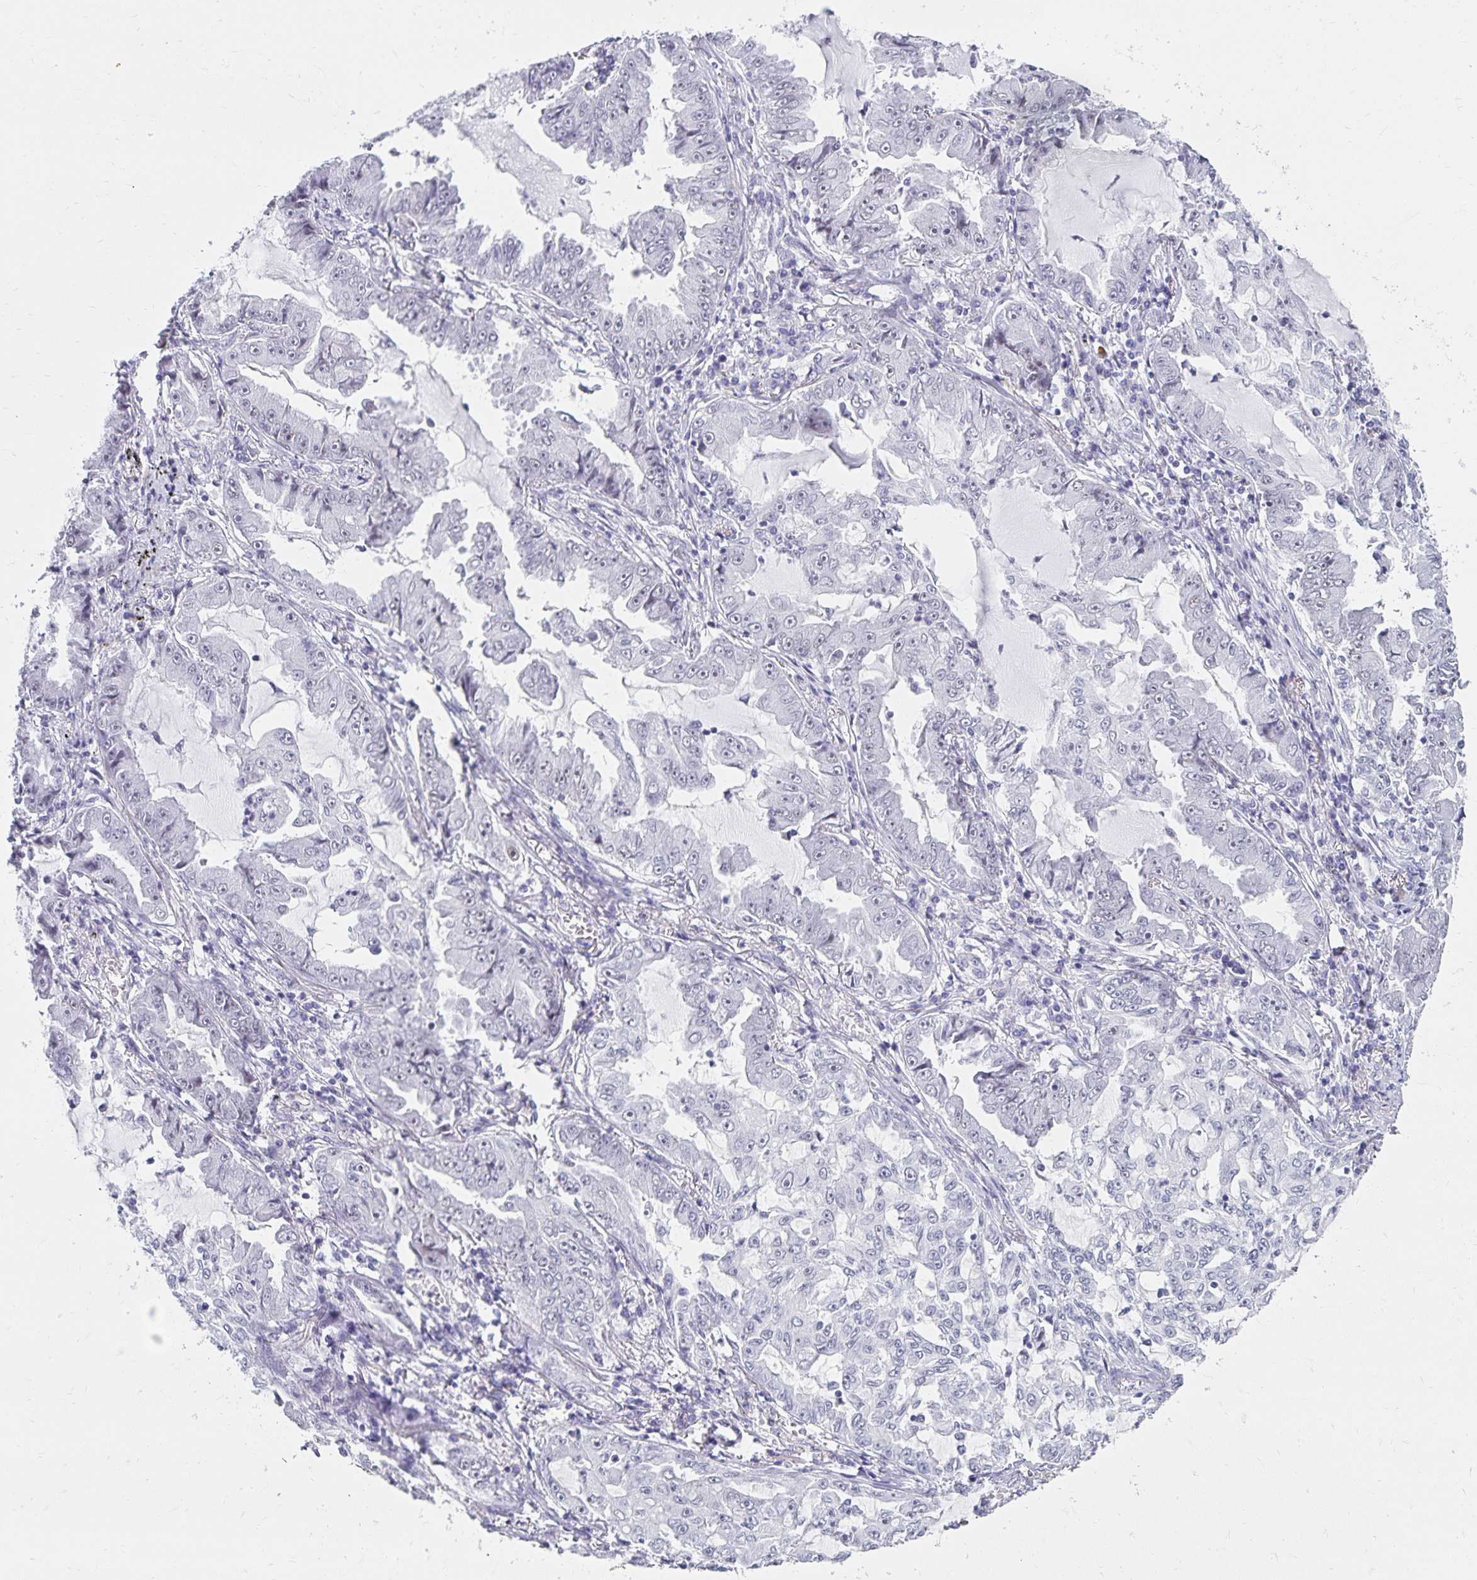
{"staining": {"intensity": "negative", "quantity": "none", "location": "none"}, "tissue": "lung cancer", "cell_type": "Tumor cells", "image_type": "cancer", "snomed": [{"axis": "morphology", "description": "Adenocarcinoma, NOS"}, {"axis": "topography", "description": "Lung"}], "caption": "Immunohistochemistry (IHC) histopathology image of human adenocarcinoma (lung) stained for a protein (brown), which shows no staining in tumor cells. (Stains: DAB IHC with hematoxylin counter stain, Microscopy: brightfield microscopy at high magnification).", "gene": "C20orf85", "patient": {"sex": "female", "age": 52}}